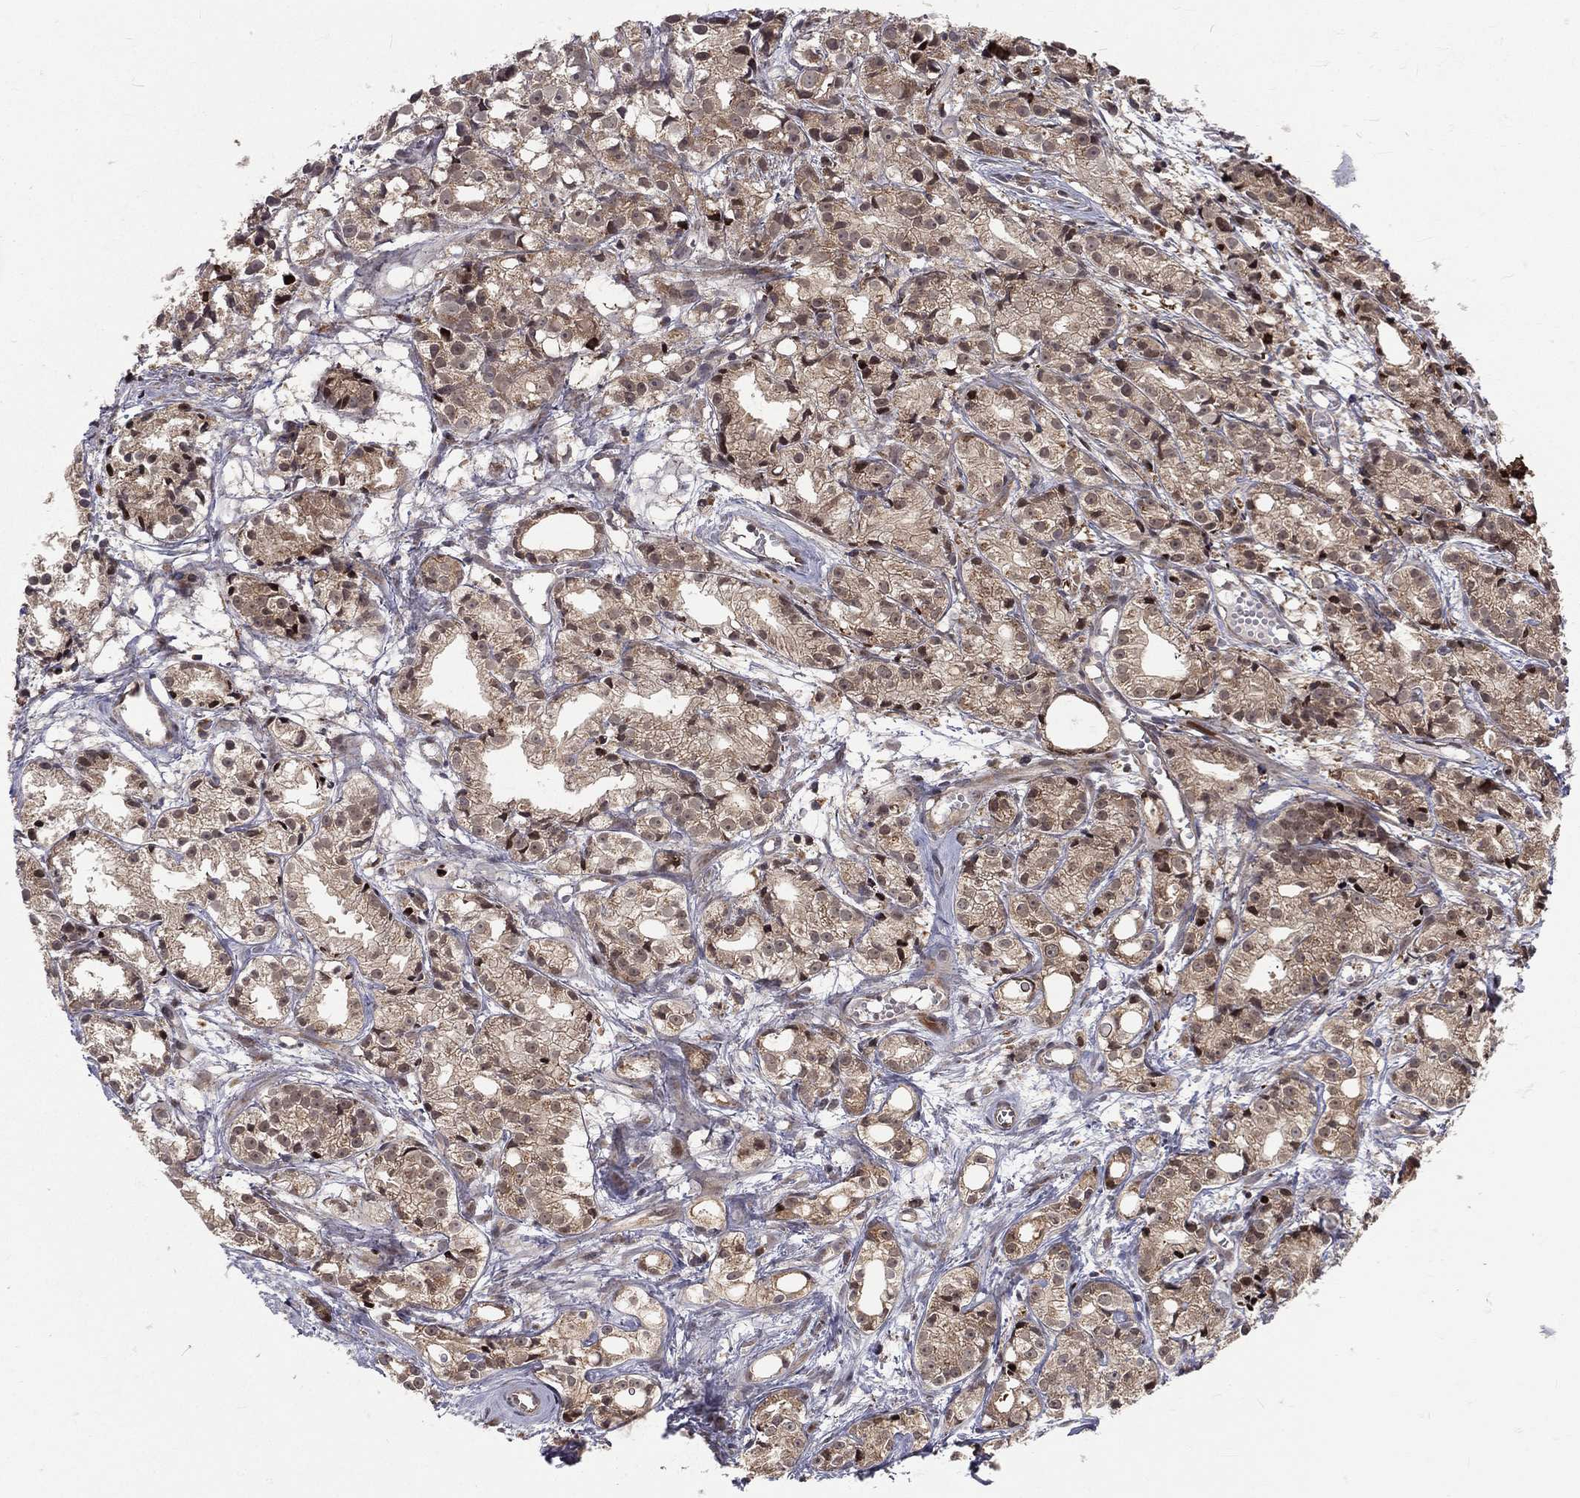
{"staining": {"intensity": "weak", "quantity": "25%-75%", "location": "cytoplasmic/membranous"}, "tissue": "prostate cancer", "cell_type": "Tumor cells", "image_type": "cancer", "snomed": [{"axis": "morphology", "description": "Adenocarcinoma, Medium grade"}, {"axis": "topography", "description": "Prostate"}], "caption": "The image shows staining of prostate adenocarcinoma (medium-grade), revealing weak cytoplasmic/membranous protein positivity (brown color) within tumor cells.", "gene": "MDM2", "patient": {"sex": "male", "age": 74}}